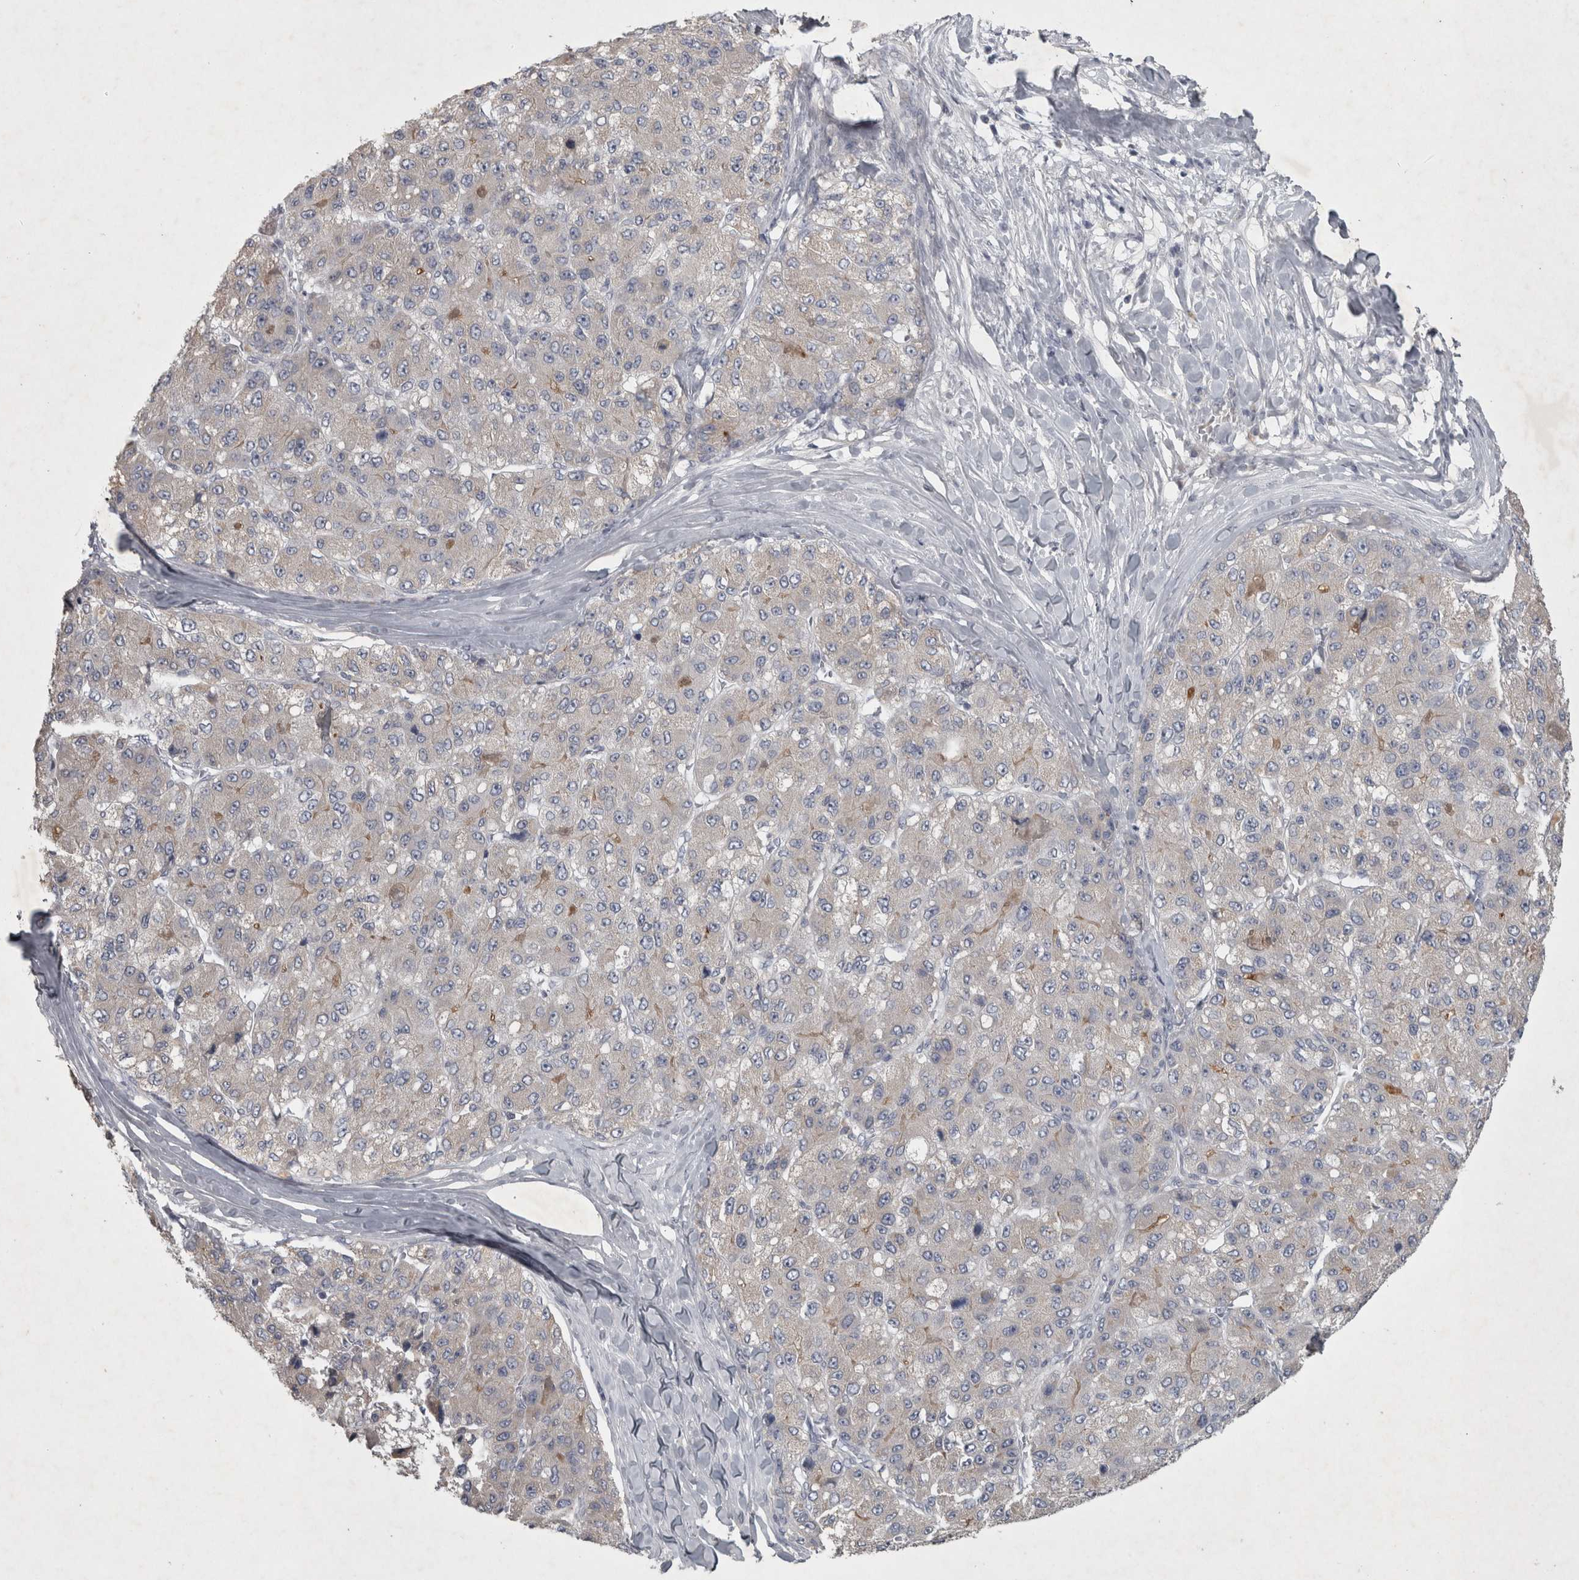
{"staining": {"intensity": "weak", "quantity": "<25%", "location": "cytoplasmic/membranous"}, "tissue": "liver cancer", "cell_type": "Tumor cells", "image_type": "cancer", "snomed": [{"axis": "morphology", "description": "Carcinoma, Hepatocellular, NOS"}, {"axis": "topography", "description": "Liver"}], "caption": "Liver hepatocellular carcinoma stained for a protein using IHC demonstrates no expression tumor cells.", "gene": "ENPP7", "patient": {"sex": "male", "age": 80}}